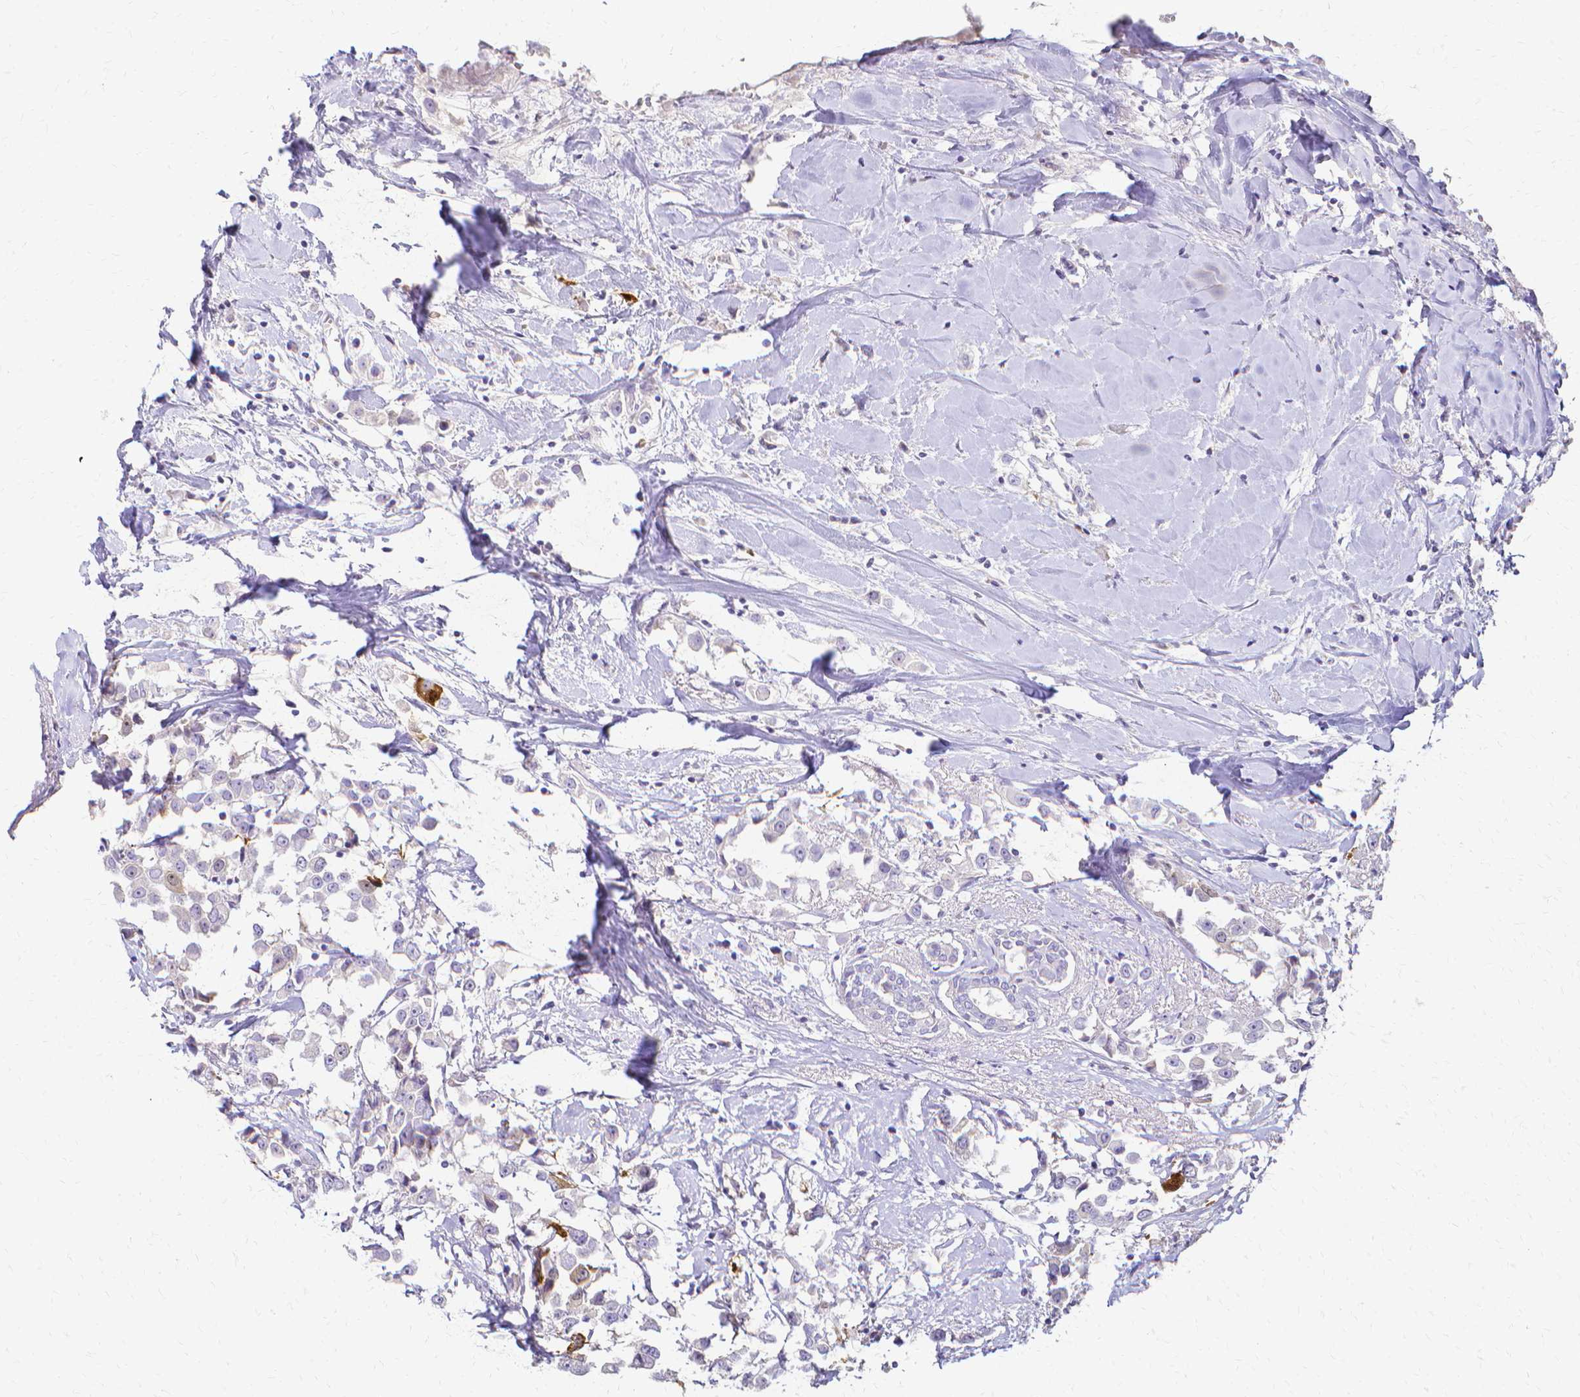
{"staining": {"intensity": "strong", "quantity": "<25%", "location": "cytoplasmic/membranous"}, "tissue": "breast cancer", "cell_type": "Tumor cells", "image_type": "cancer", "snomed": [{"axis": "morphology", "description": "Duct carcinoma"}, {"axis": "topography", "description": "Breast"}], "caption": "DAB immunohistochemical staining of human infiltrating ductal carcinoma (breast) demonstrates strong cytoplasmic/membranous protein staining in approximately <25% of tumor cells.", "gene": "CCNB1", "patient": {"sex": "female", "age": 61}}